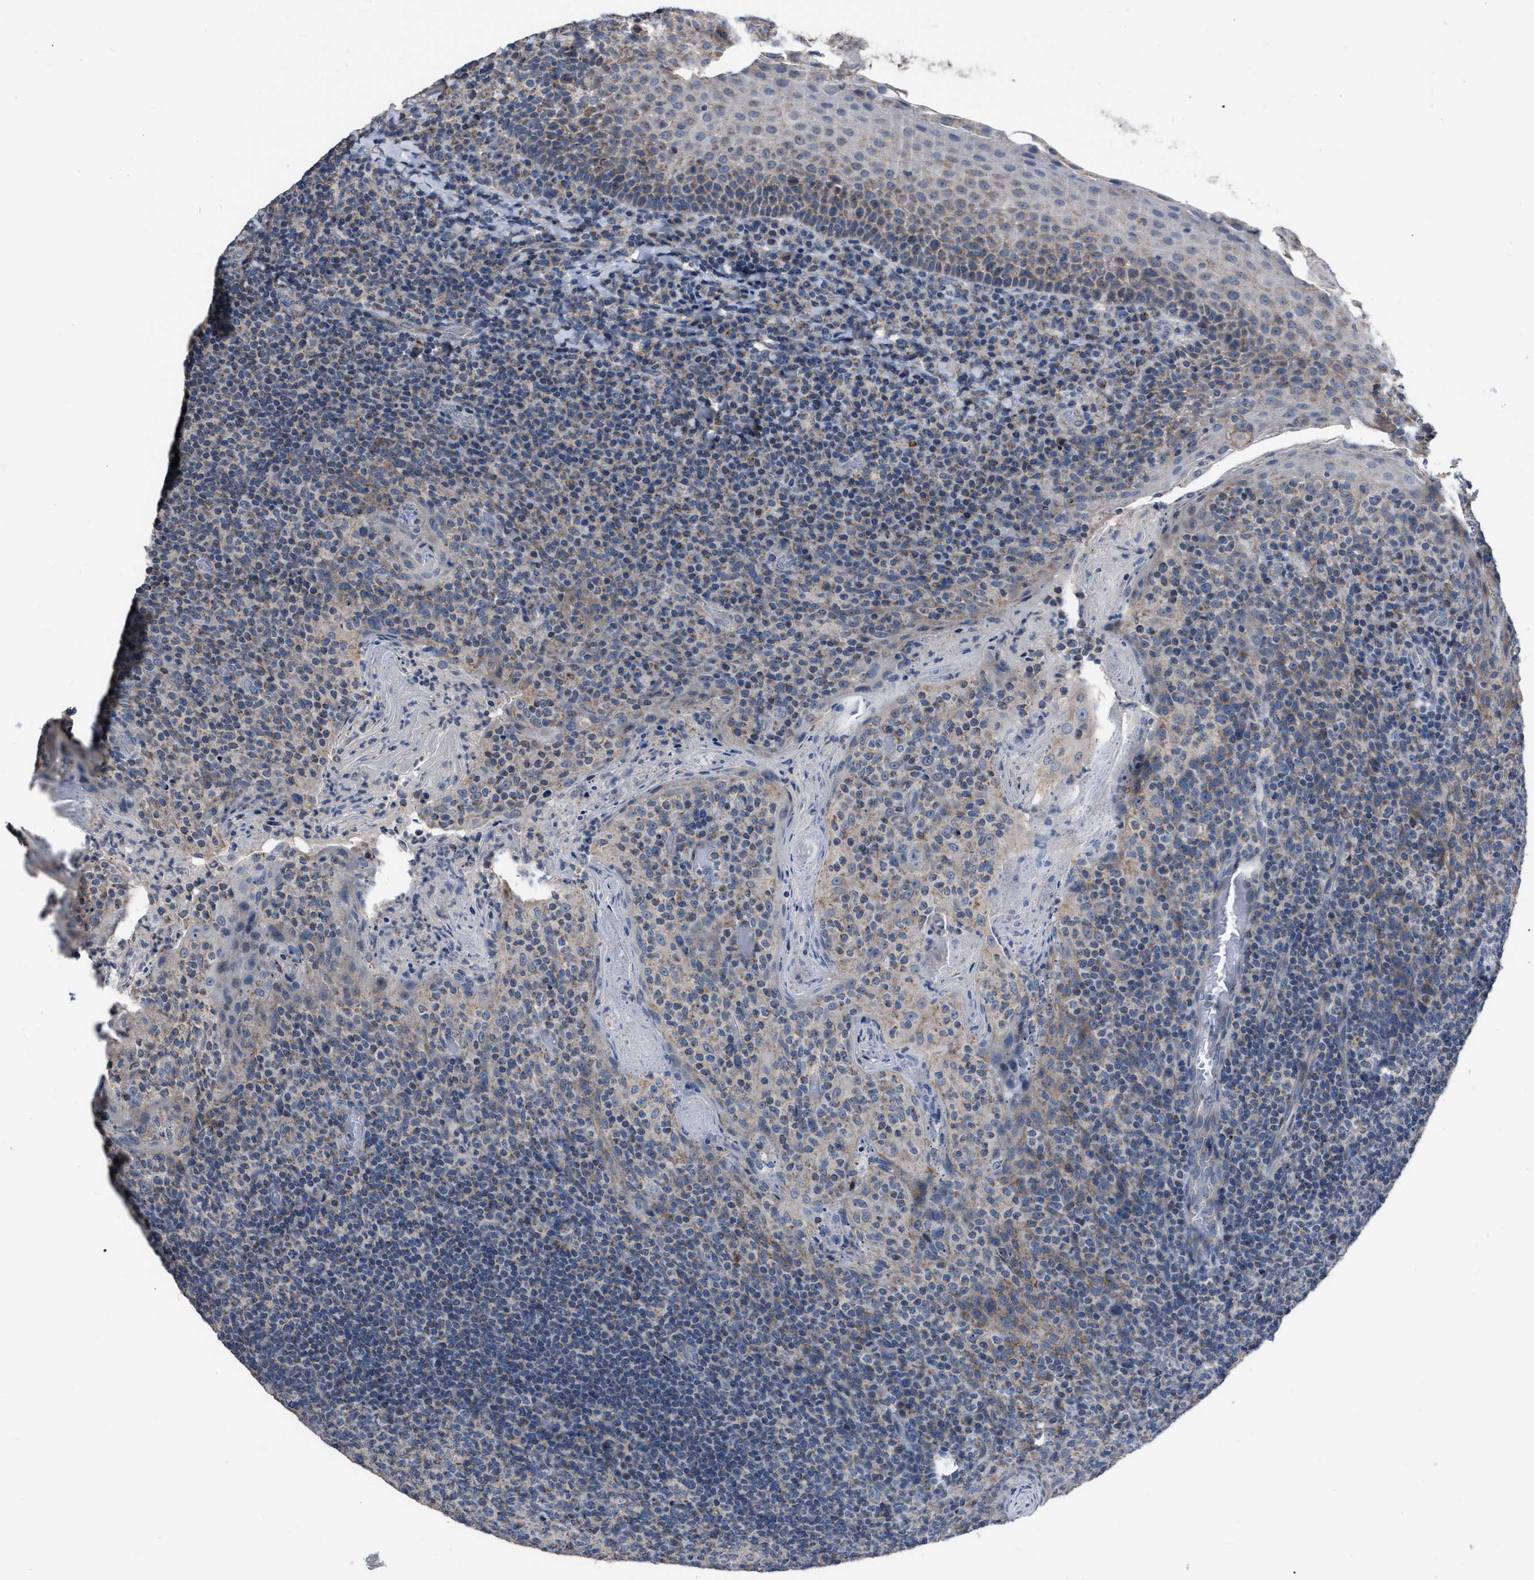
{"staining": {"intensity": "moderate", "quantity": "<25%", "location": "cytoplasmic/membranous"}, "tissue": "tonsil", "cell_type": "Germinal center cells", "image_type": "normal", "snomed": [{"axis": "morphology", "description": "Normal tissue, NOS"}, {"axis": "topography", "description": "Tonsil"}], "caption": "DAB immunohistochemical staining of benign tonsil exhibits moderate cytoplasmic/membranous protein staining in approximately <25% of germinal center cells.", "gene": "DDX56", "patient": {"sex": "male", "age": 17}}